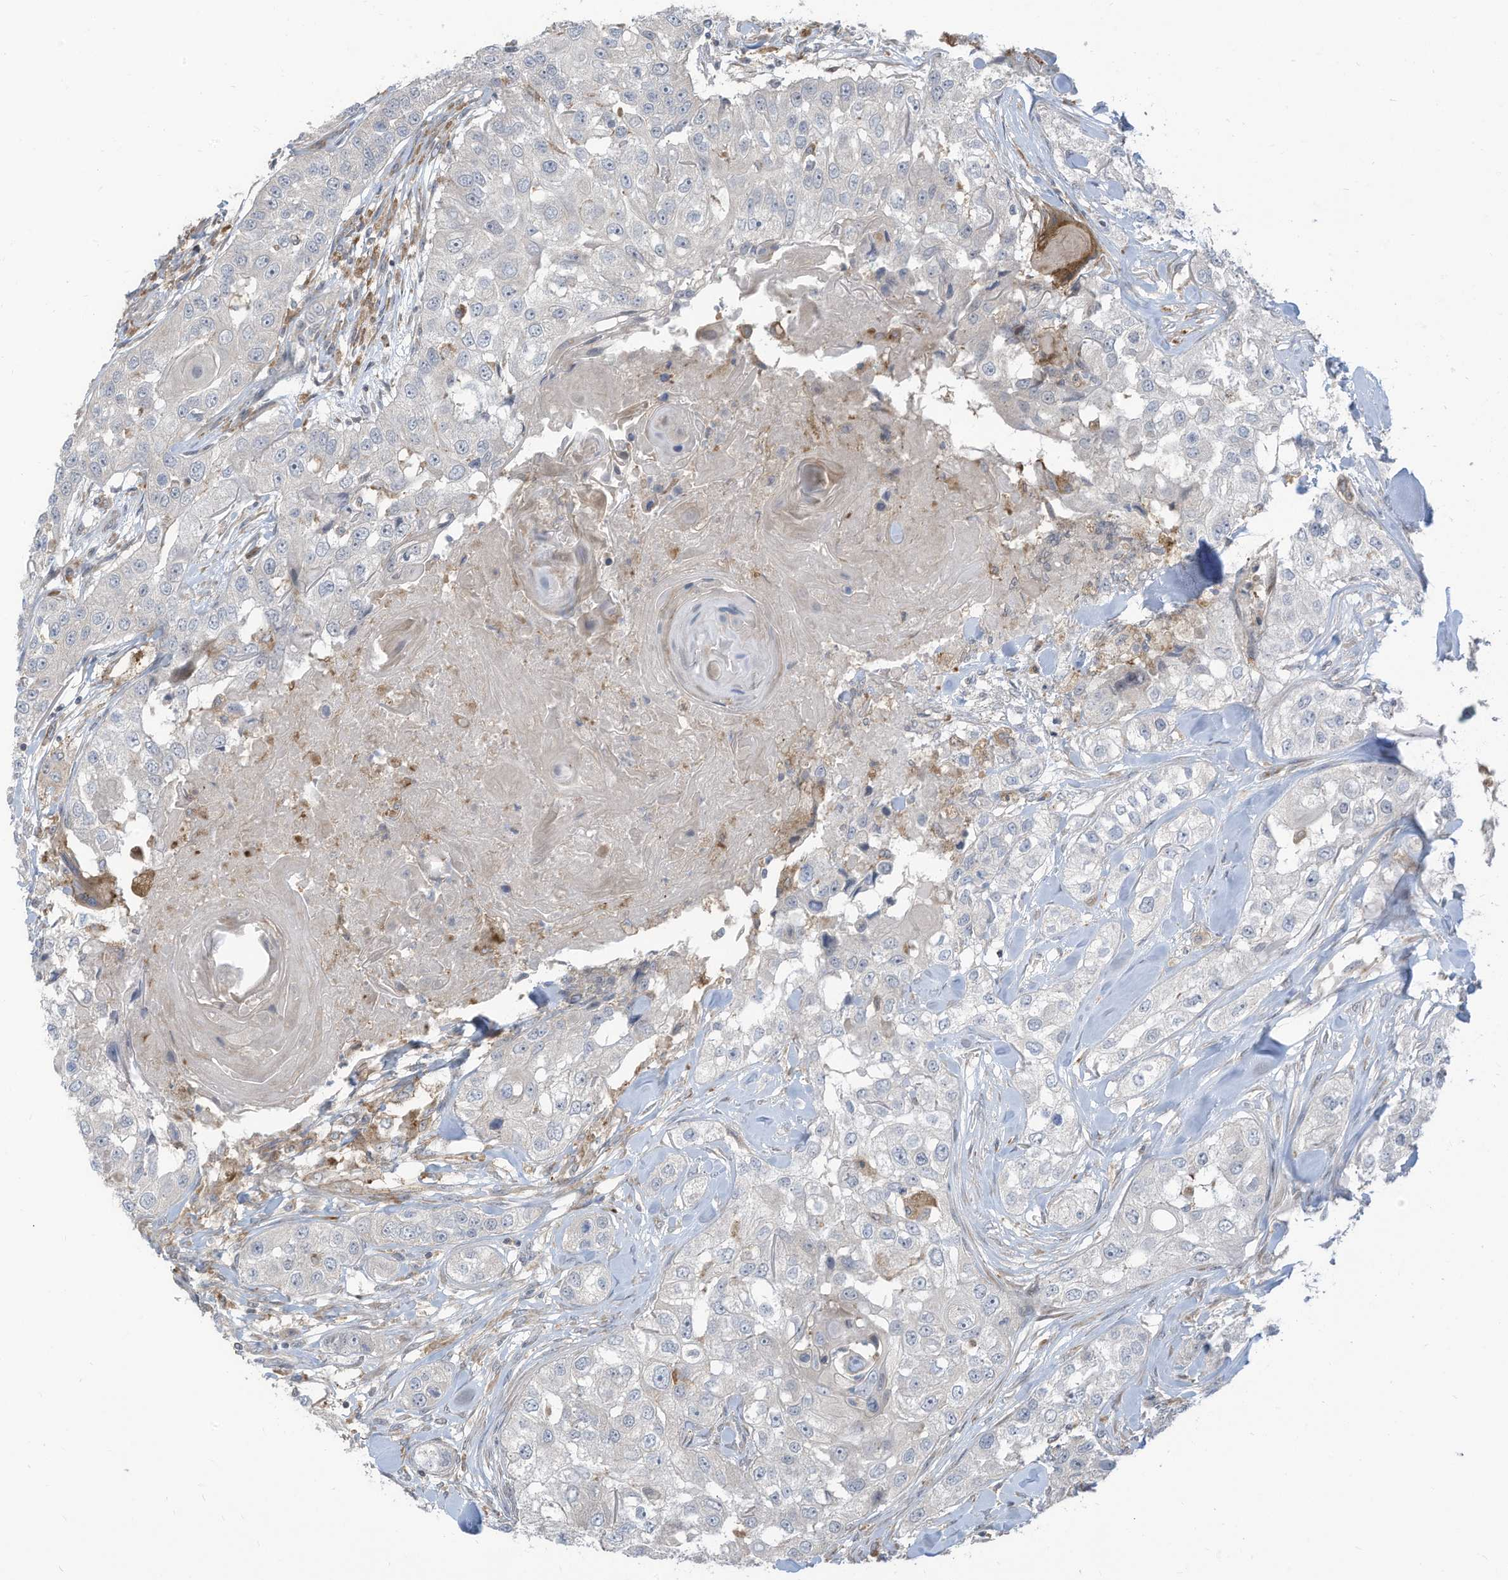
{"staining": {"intensity": "negative", "quantity": "none", "location": "none"}, "tissue": "head and neck cancer", "cell_type": "Tumor cells", "image_type": "cancer", "snomed": [{"axis": "morphology", "description": "Normal tissue, NOS"}, {"axis": "morphology", "description": "Squamous cell carcinoma, NOS"}, {"axis": "topography", "description": "Skeletal muscle"}, {"axis": "topography", "description": "Head-Neck"}], "caption": "IHC of head and neck cancer (squamous cell carcinoma) shows no staining in tumor cells.", "gene": "DZIP3", "patient": {"sex": "male", "age": 51}}